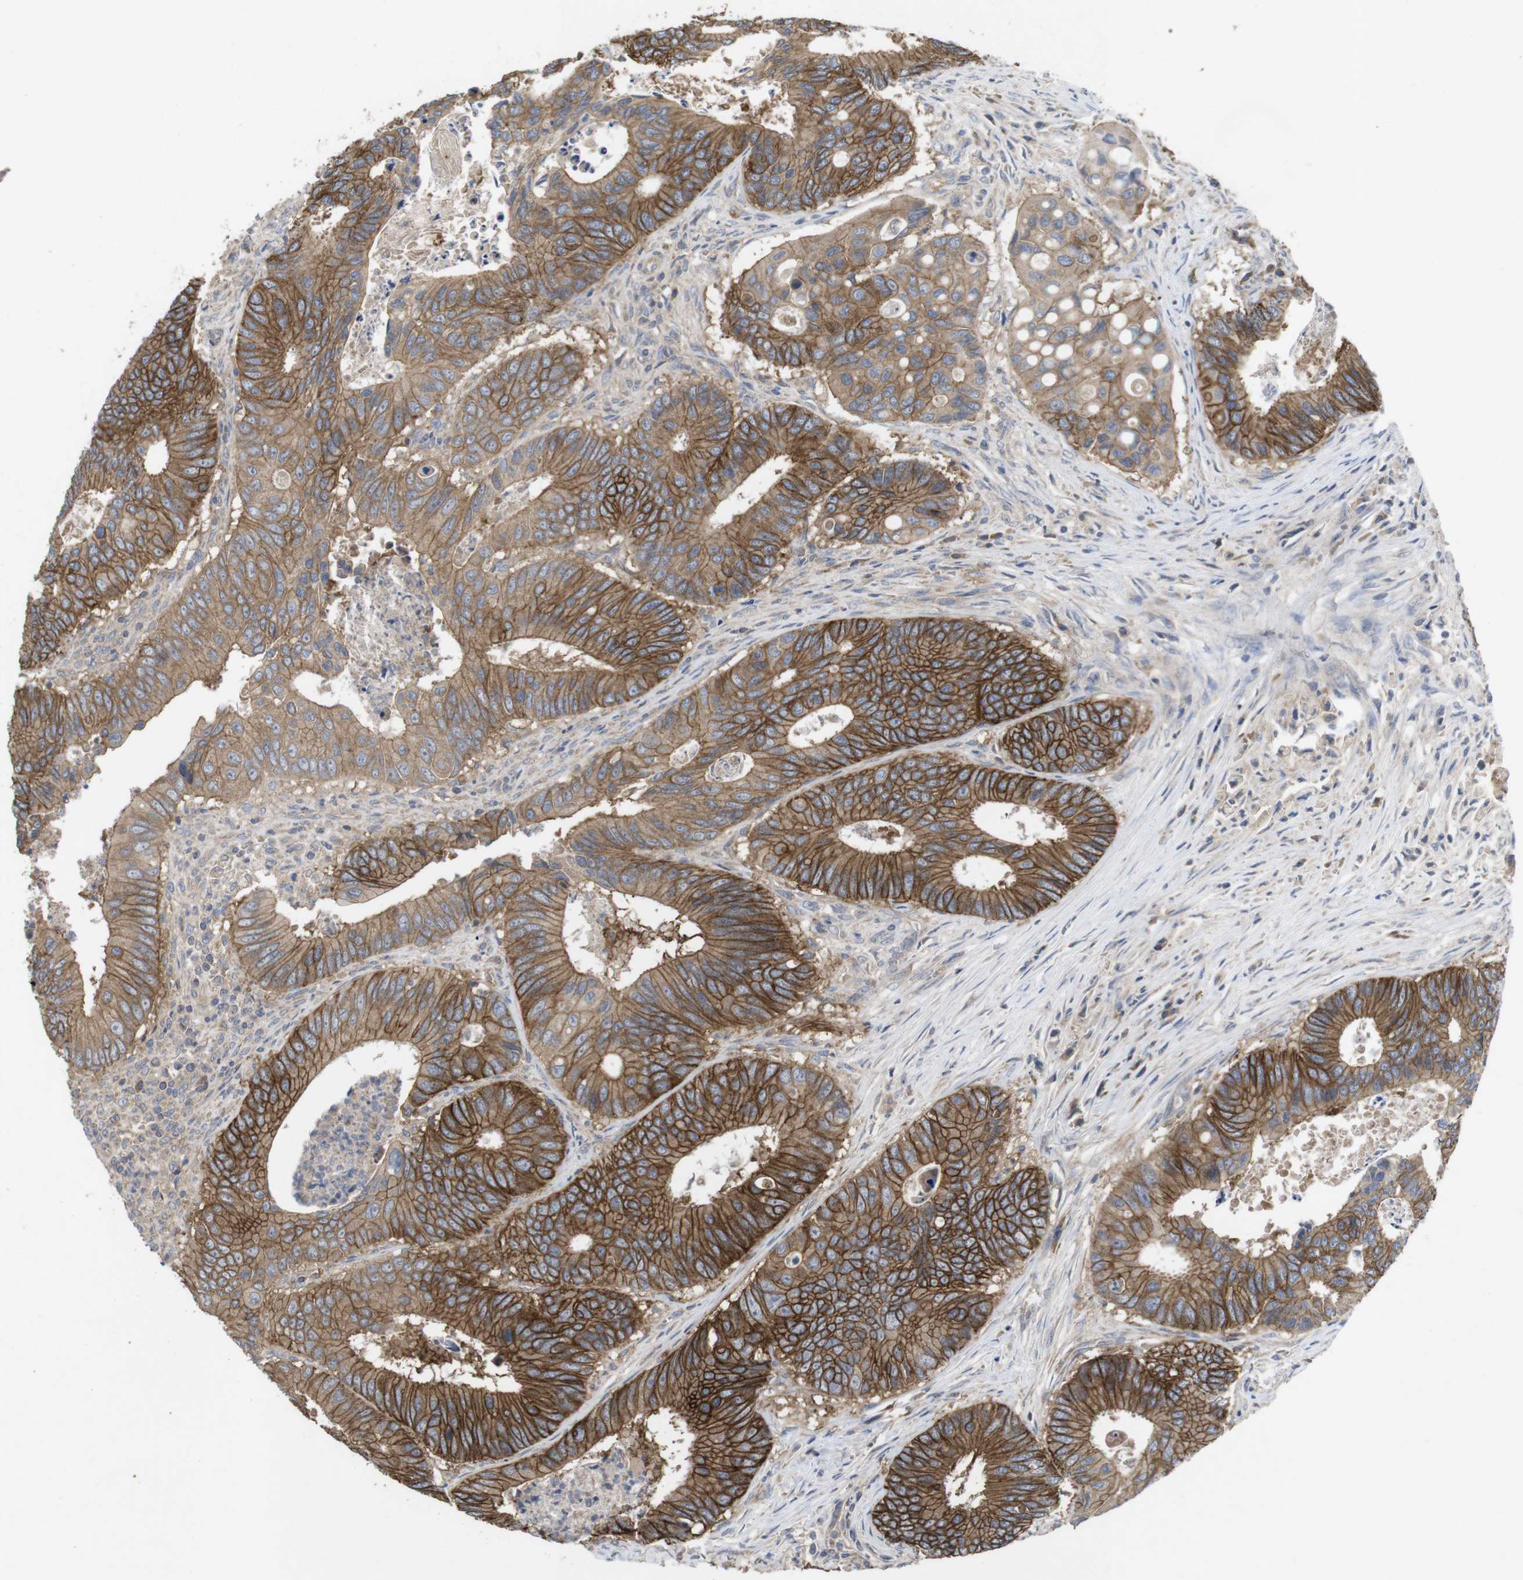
{"staining": {"intensity": "strong", "quantity": ">75%", "location": "cytoplasmic/membranous"}, "tissue": "colorectal cancer", "cell_type": "Tumor cells", "image_type": "cancer", "snomed": [{"axis": "morphology", "description": "Inflammation, NOS"}, {"axis": "morphology", "description": "Adenocarcinoma, NOS"}, {"axis": "topography", "description": "Colon"}], "caption": "Strong cytoplasmic/membranous positivity for a protein is identified in about >75% of tumor cells of colorectal cancer (adenocarcinoma) using immunohistochemistry.", "gene": "KCNS3", "patient": {"sex": "male", "age": 72}}